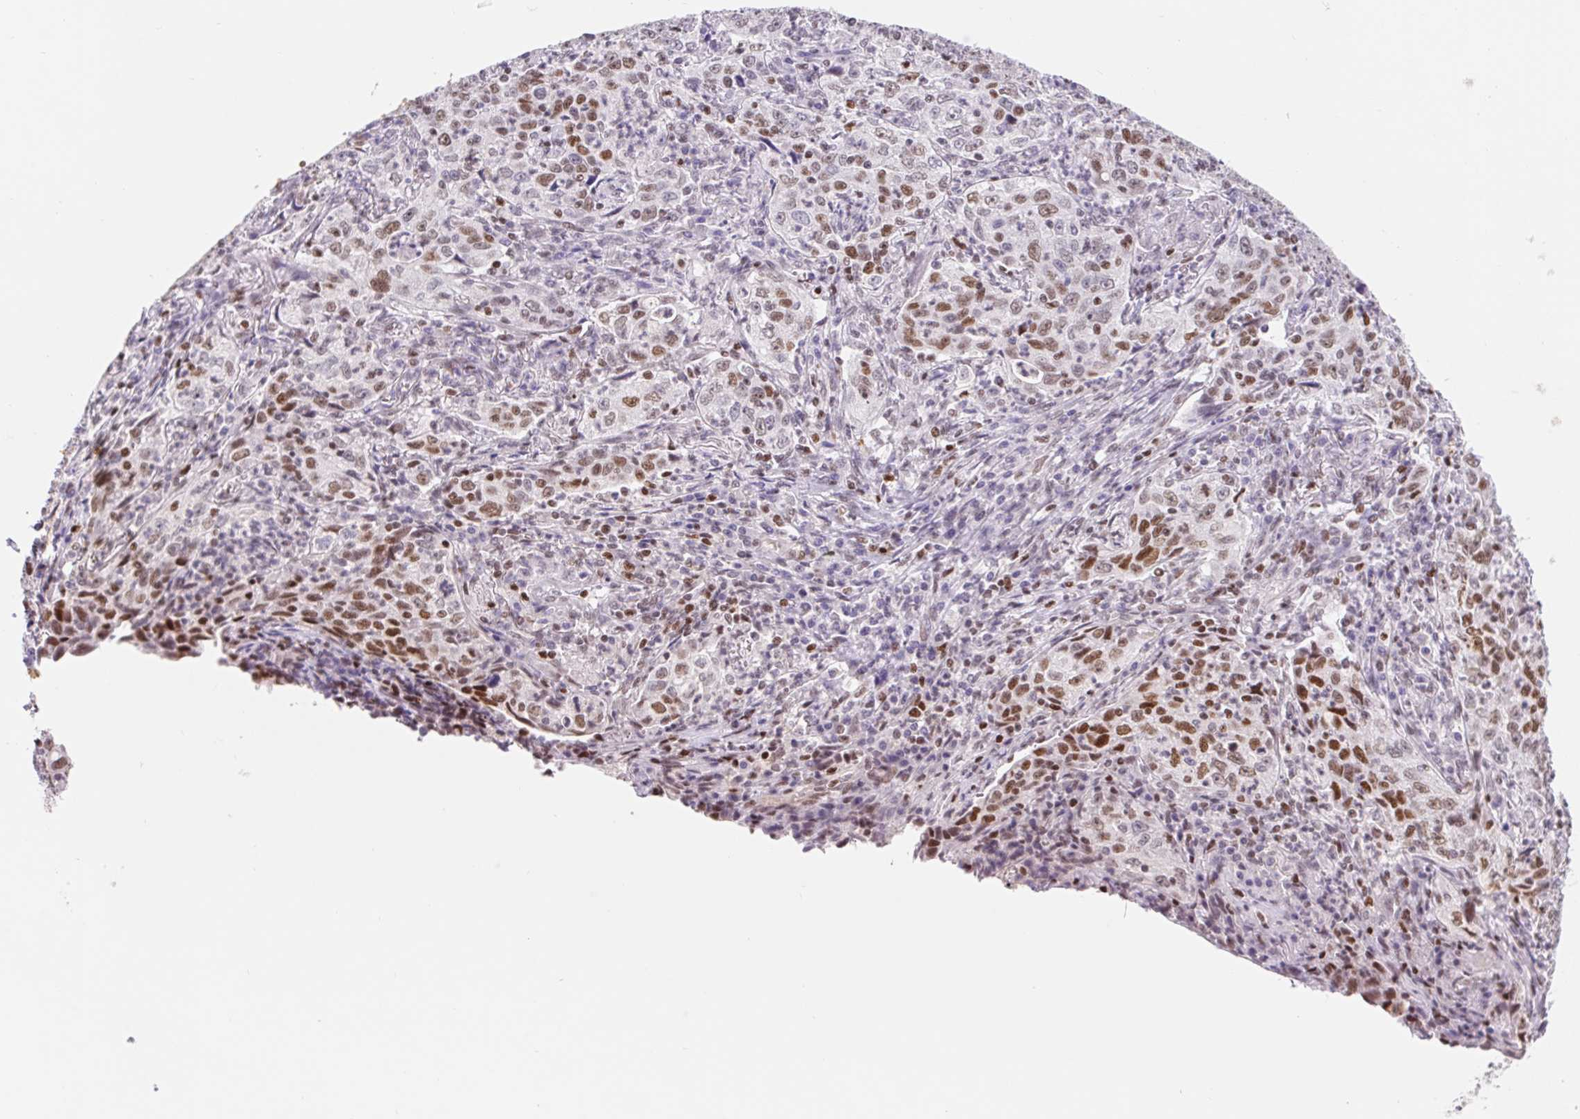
{"staining": {"intensity": "strong", "quantity": "25%-75%", "location": "cytoplasmic/membranous"}, "tissue": "lung cancer", "cell_type": "Tumor cells", "image_type": "cancer", "snomed": [{"axis": "morphology", "description": "Squamous cell carcinoma, NOS"}, {"axis": "topography", "description": "Lung"}], "caption": "Immunohistochemical staining of human lung squamous cell carcinoma exhibits strong cytoplasmic/membranous protein expression in approximately 25%-75% of tumor cells.", "gene": "TRERF1", "patient": {"sex": "male", "age": 71}}